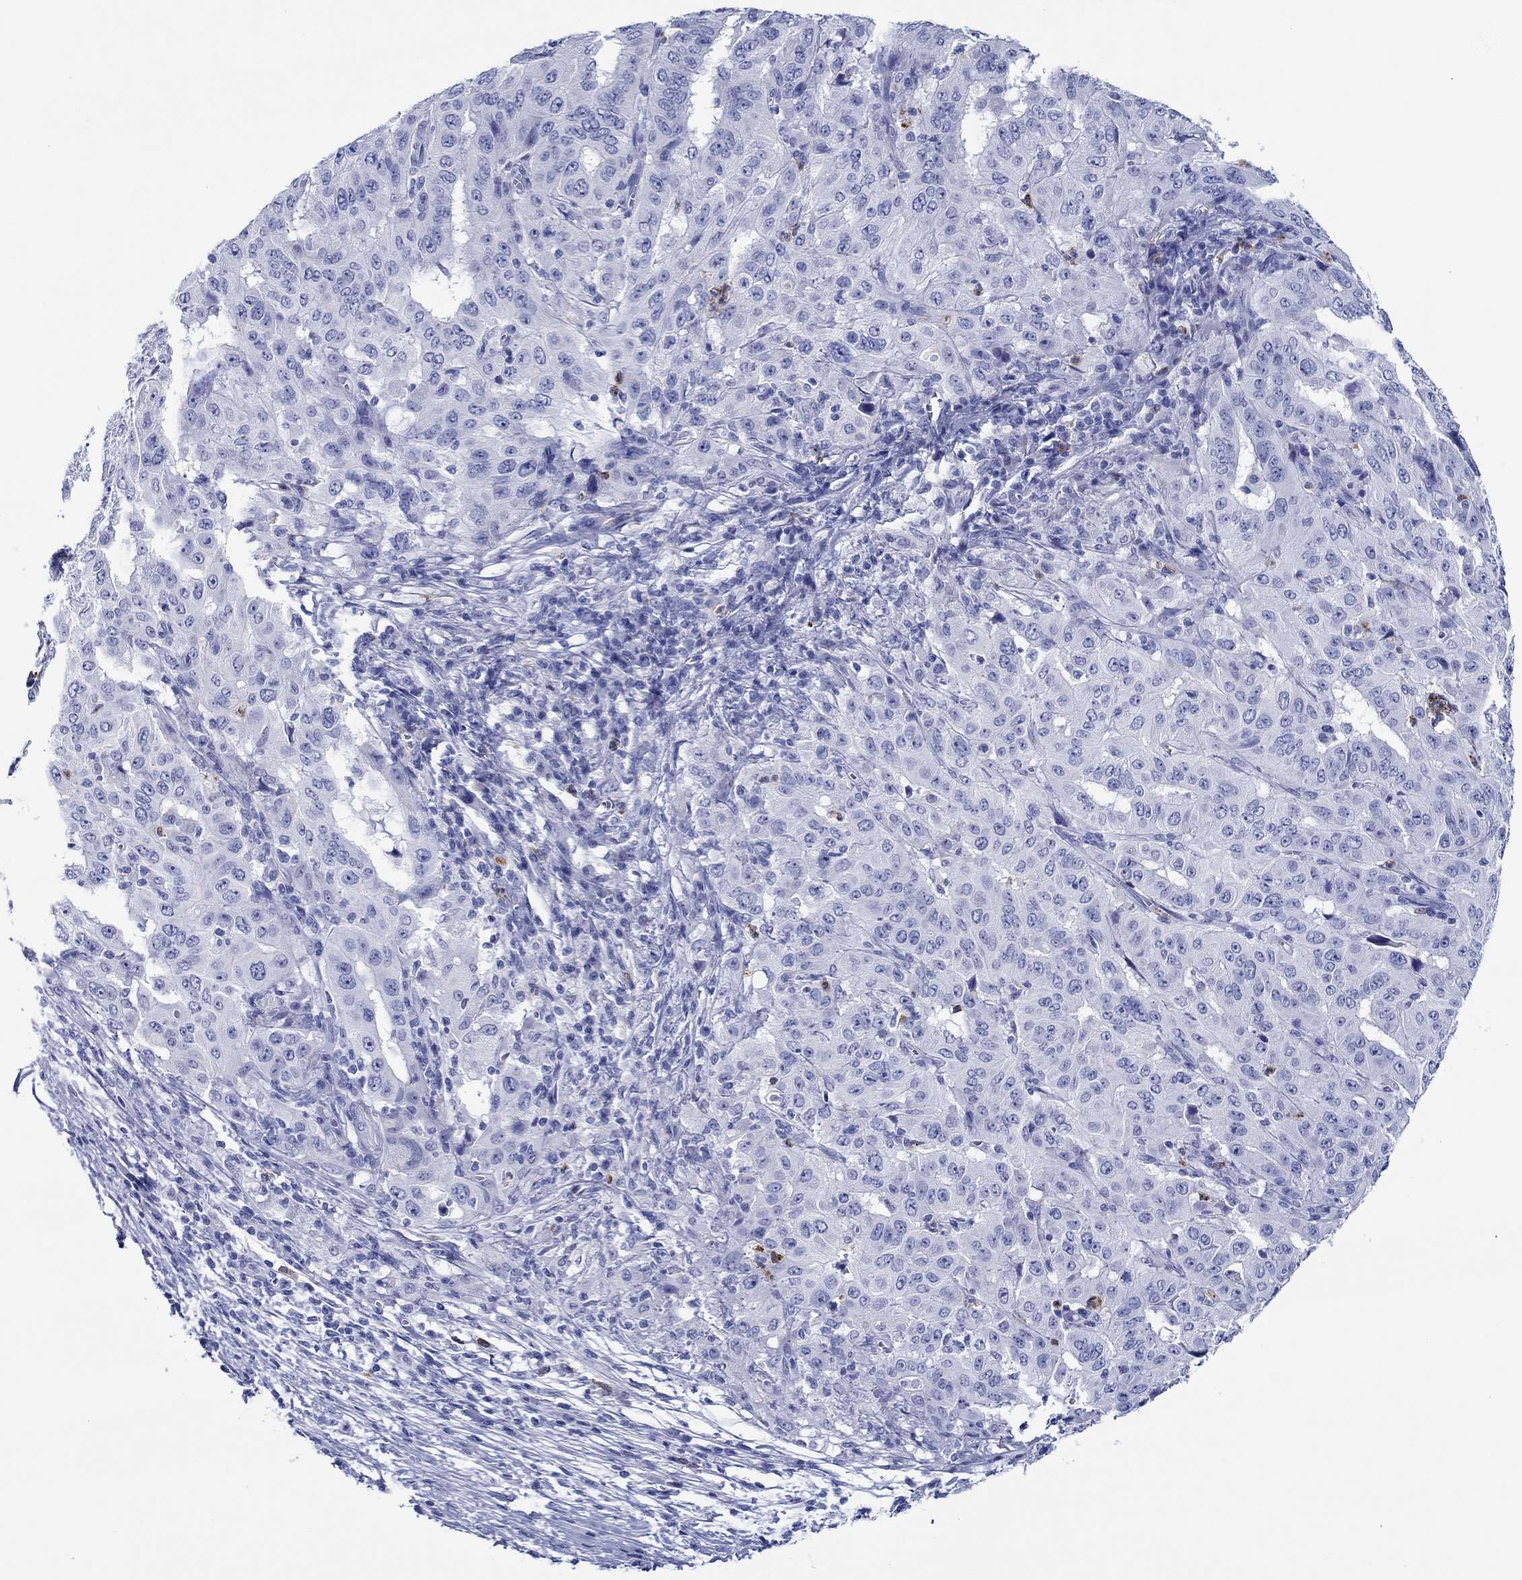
{"staining": {"intensity": "negative", "quantity": "none", "location": "none"}, "tissue": "pancreatic cancer", "cell_type": "Tumor cells", "image_type": "cancer", "snomed": [{"axis": "morphology", "description": "Adenocarcinoma, NOS"}, {"axis": "topography", "description": "Pancreas"}], "caption": "This image is of adenocarcinoma (pancreatic) stained with IHC to label a protein in brown with the nuclei are counter-stained blue. There is no expression in tumor cells.", "gene": "EPX", "patient": {"sex": "male", "age": 63}}